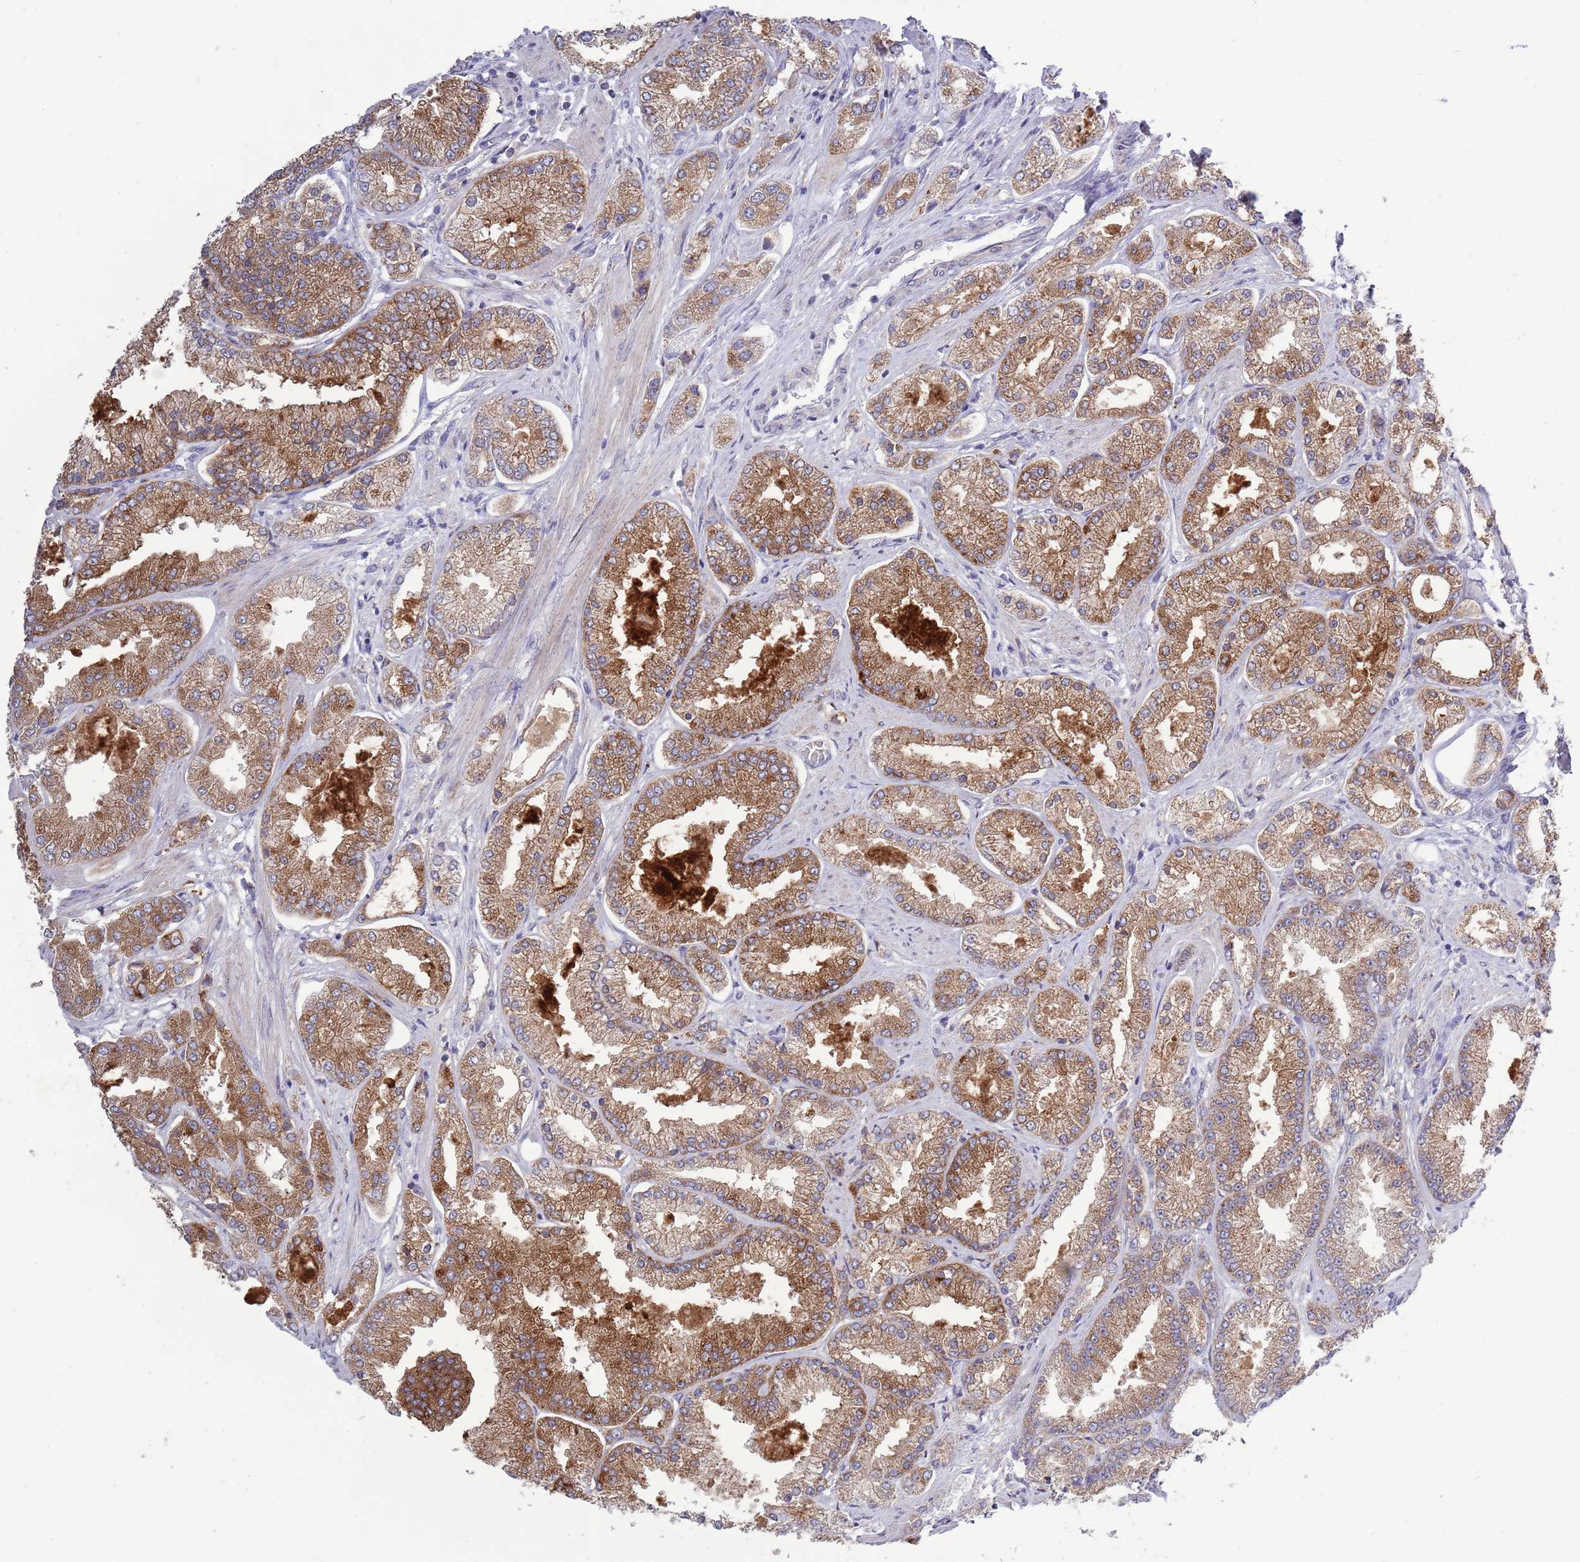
{"staining": {"intensity": "moderate", "quantity": ">75%", "location": "cytoplasmic/membranous"}, "tissue": "prostate cancer", "cell_type": "Tumor cells", "image_type": "cancer", "snomed": [{"axis": "morphology", "description": "Adenocarcinoma, High grade"}, {"axis": "topography", "description": "Prostate"}], "caption": "IHC image of human adenocarcinoma (high-grade) (prostate) stained for a protein (brown), which displays medium levels of moderate cytoplasmic/membranous expression in approximately >75% of tumor cells.", "gene": "ACSBG1", "patient": {"sex": "male", "age": 69}}